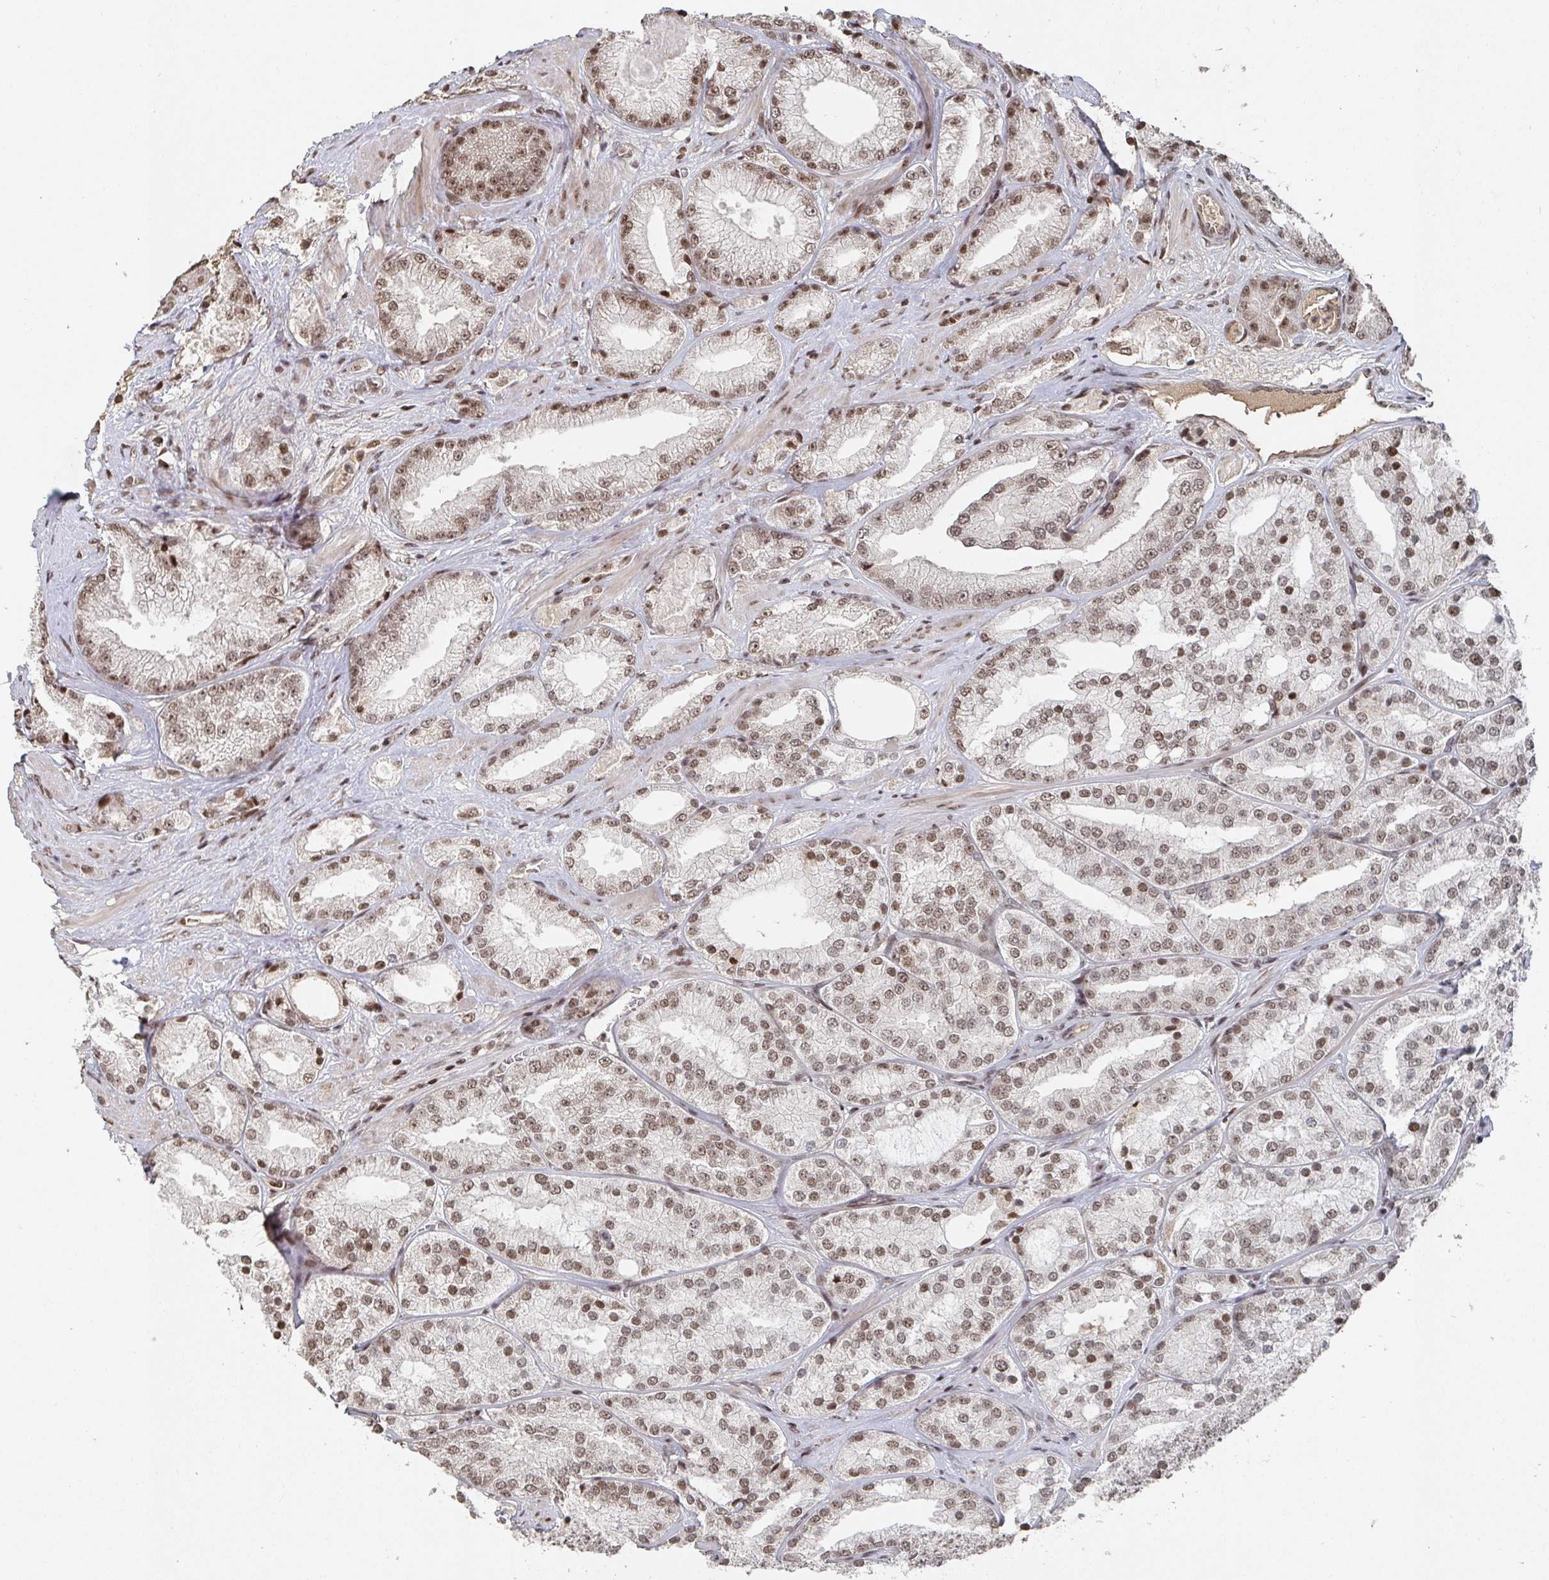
{"staining": {"intensity": "moderate", "quantity": ">75%", "location": "nuclear"}, "tissue": "prostate cancer", "cell_type": "Tumor cells", "image_type": "cancer", "snomed": [{"axis": "morphology", "description": "Adenocarcinoma, High grade"}, {"axis": "topography", "description": "Prostate"}], "caption": "The image exhibits staining of prostate adenocarcinoma (high-grade), revealing moderate nuclear protein positivity (brown color) within tumor cells. The staining is performed using DAB brown chromogen to label protein expression. The nuclei are counter-stained blue using hematoxylin.", "gene": "ZDHHC12", "patient": {"sex": "male", "age": 68}}